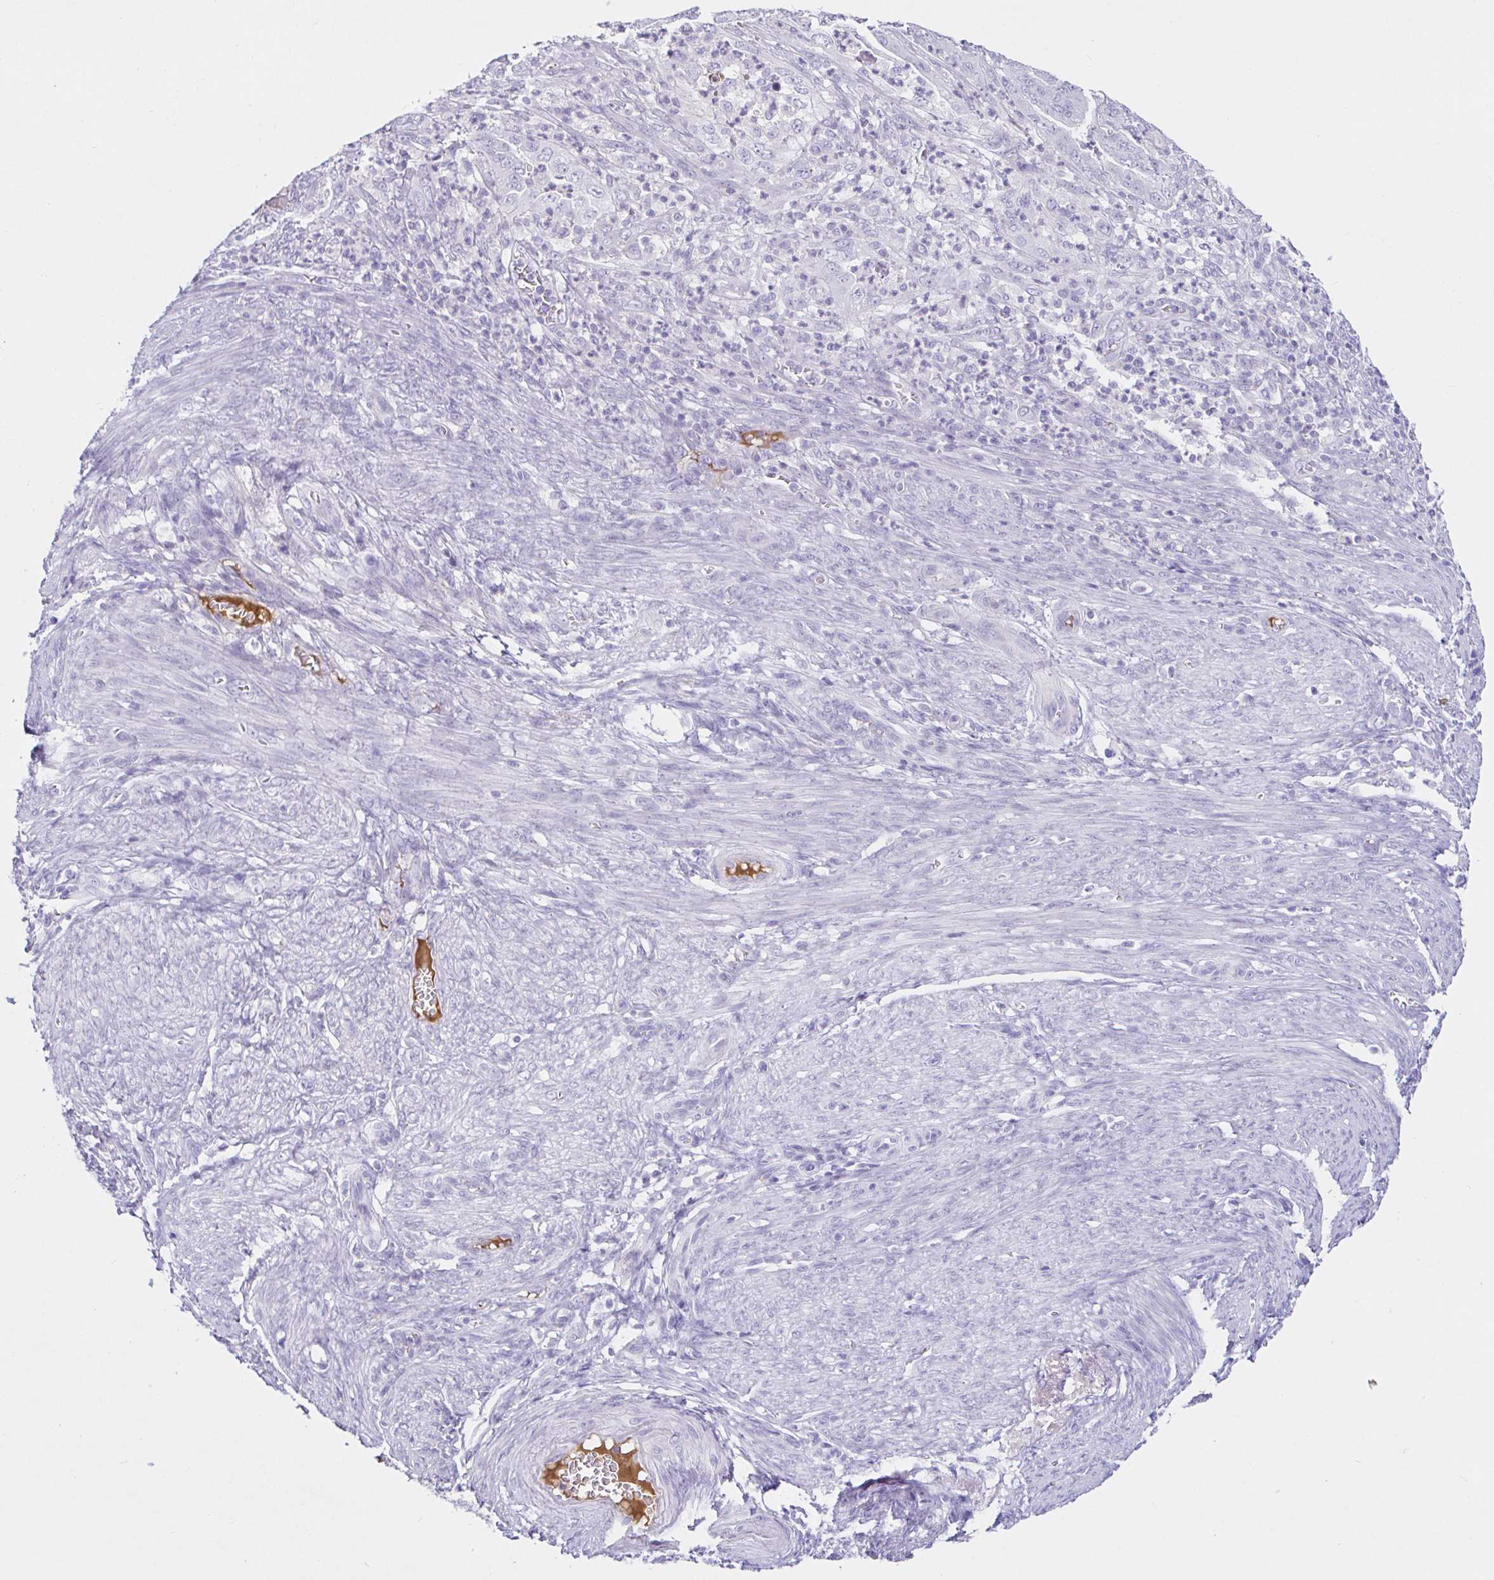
{"staining": {"intensity": "negative", "quantity": "none", "location": "none"}, "tissue": "endometrial cancer", "cell_type": "Tumor cells", "image_type": "cancer", "snomed": [{"axis": "morphology", "description": "Adenocarcinoma, NOS"}, {"axis": "topography", "description": "Endometrium"}], "caption": "Tumor cells show no significant protein positivity in endometrial cancer.", "gene": "SAA4", "patient": {"sex": "female", "age": 51}}